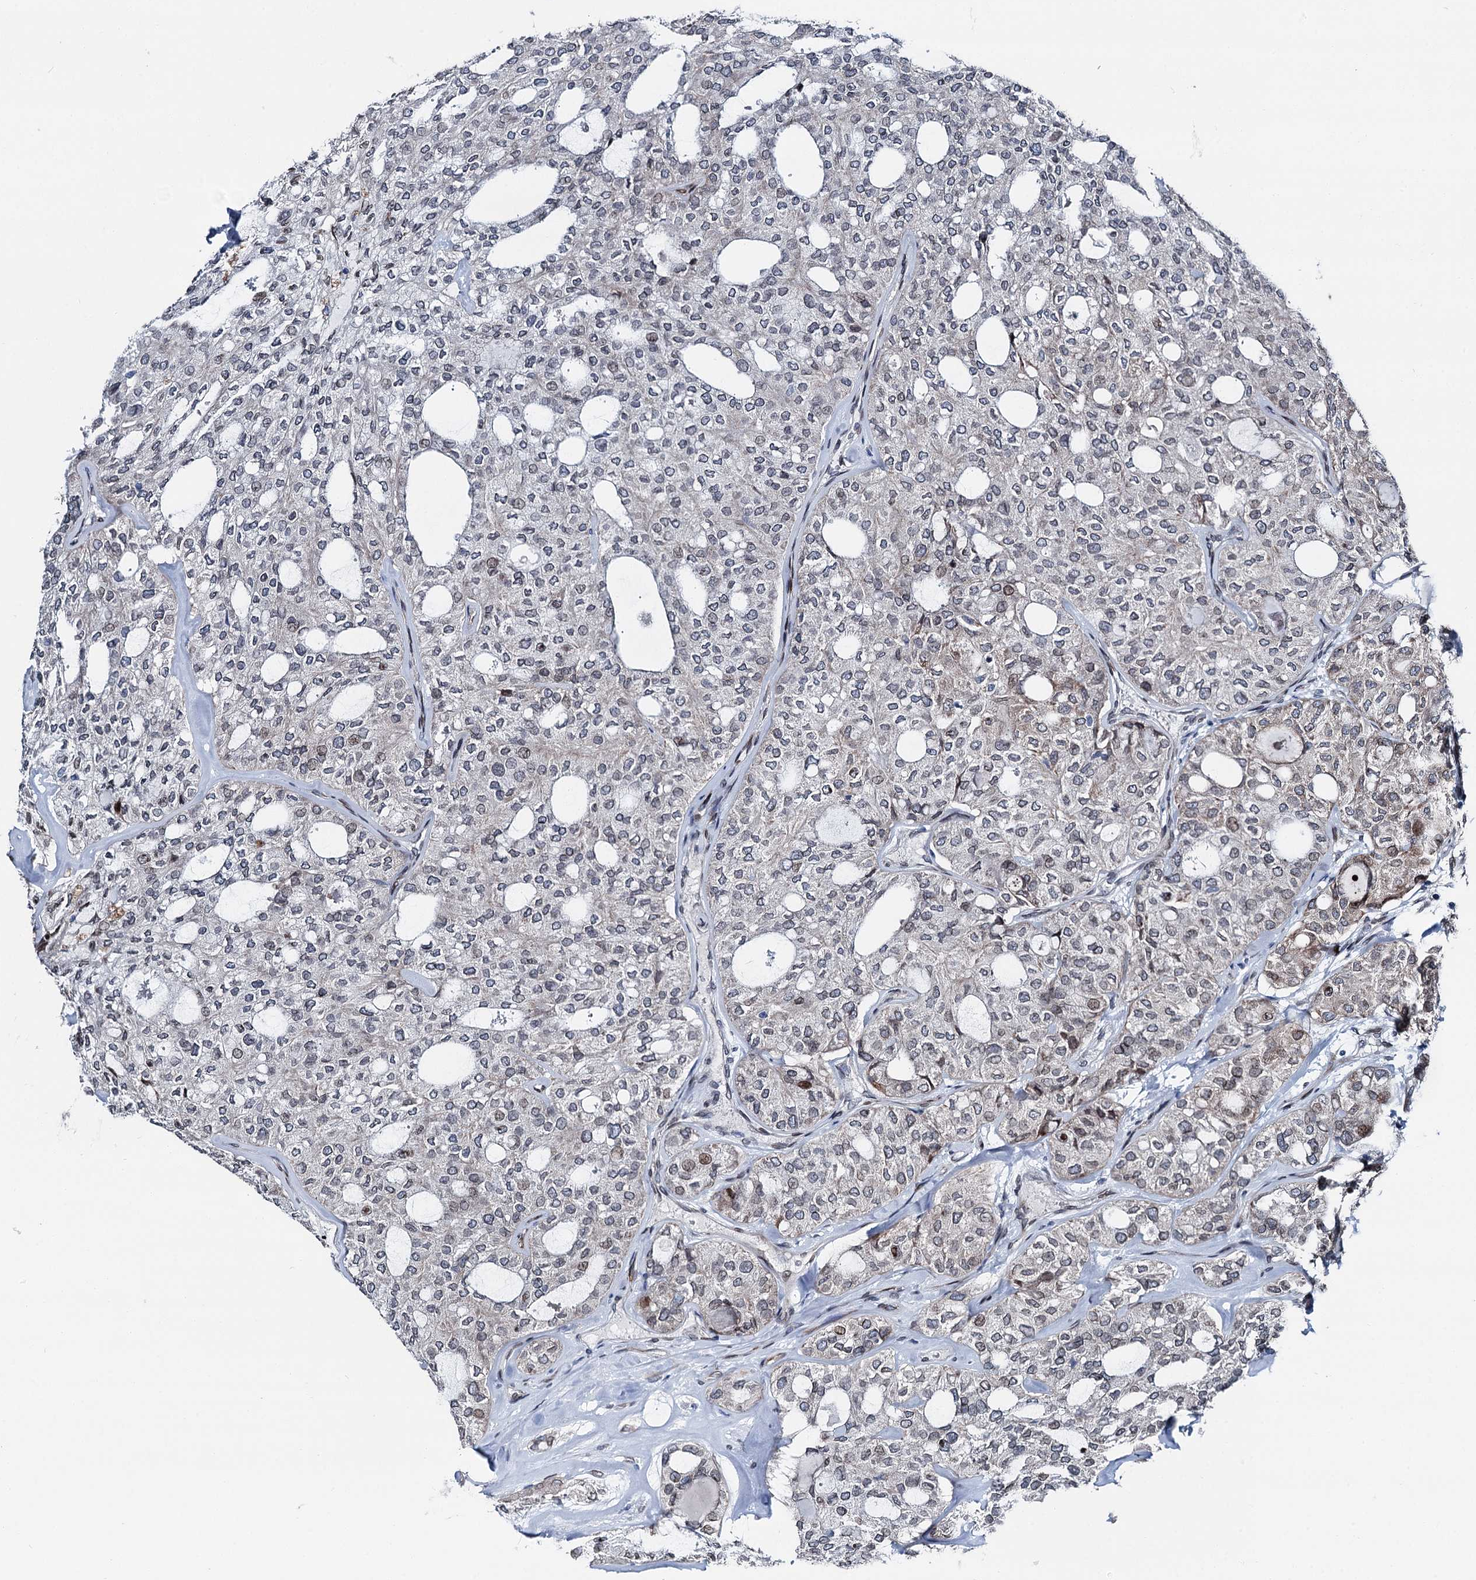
{"staining": {"intensity": "weak", "quantity": "<25%", "location": "cytoplasmic/membranous"}, "tissue": "thyroid cancer", "cell_type": "Tumor cells", "image_type": "cancer", "snomed": [{"axis": "morphology", "description": "Follicular adenoma carcinoma, NOS"}, {"axis": "topography", "description": "Thyroid gland"}], "caption": "The photomicrograph shows no significant positivity in tumor cells of thyroid follicular adenoma carcinoma.", "gene": "MRPL14", "patient": {"sex": "male", "age": 75}}